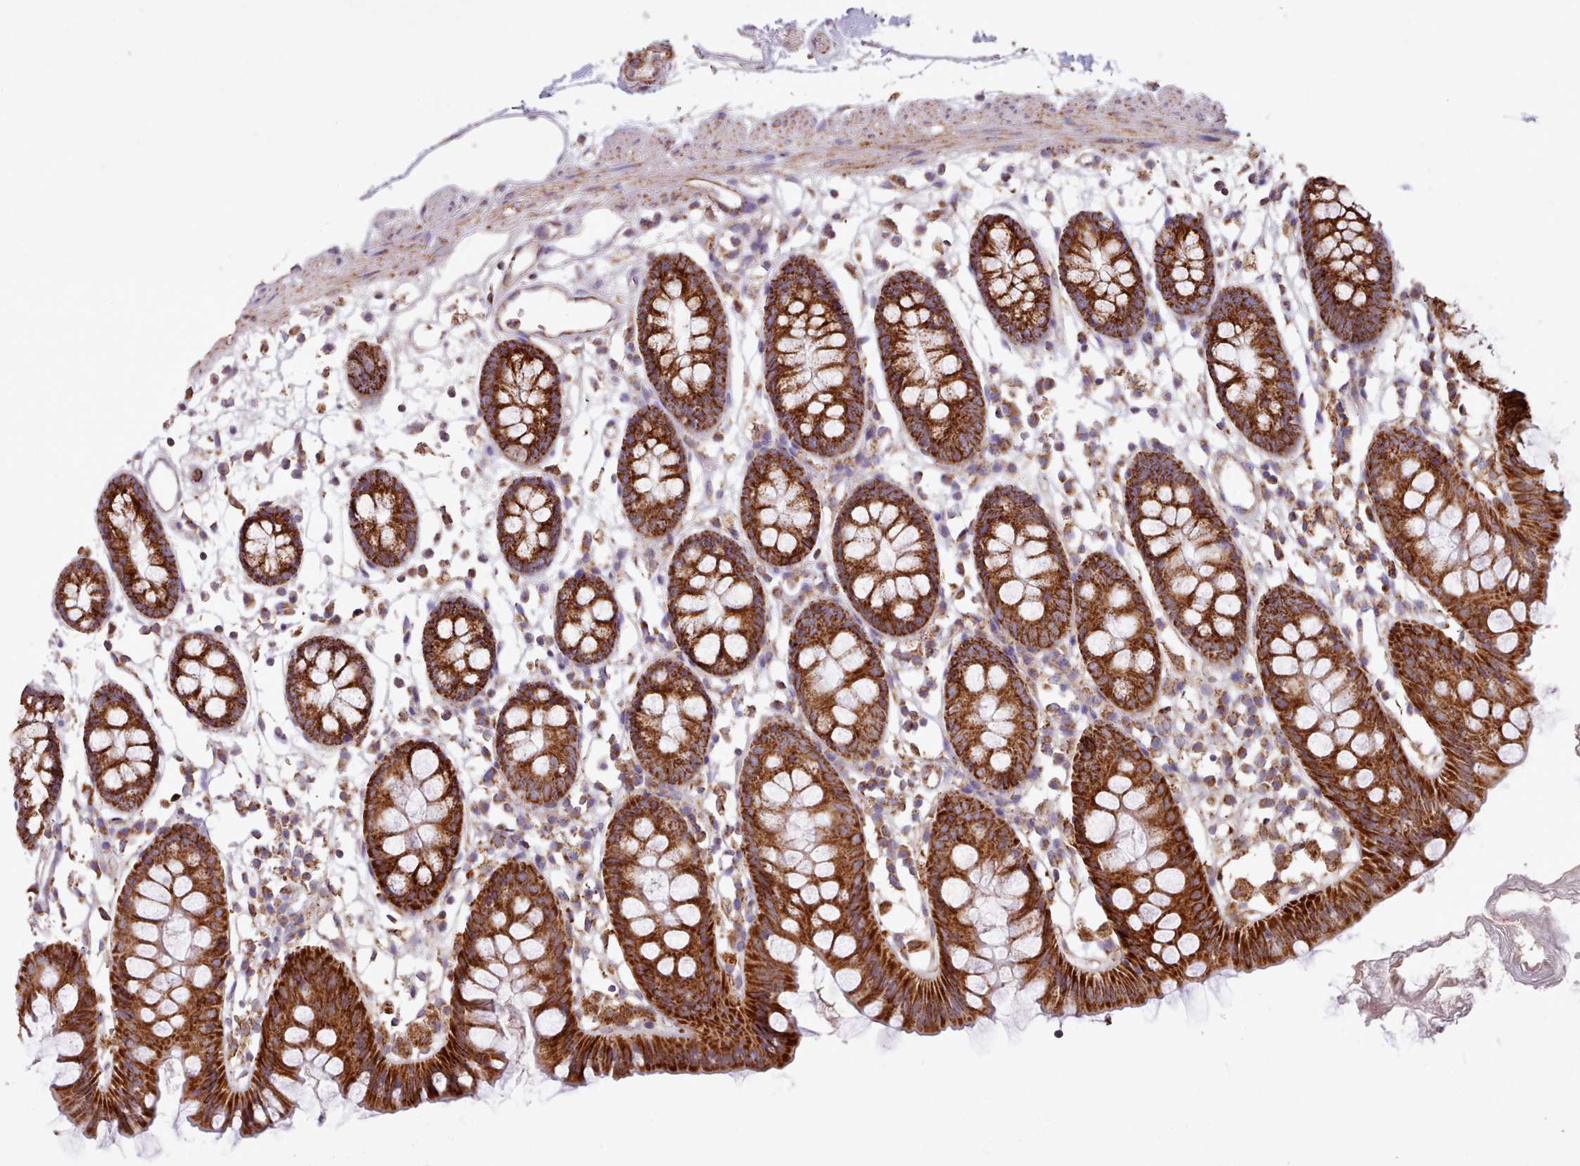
{"staining": {"intensity": "moderate", "quantity": ">75%", "location": "cytoplasmic/membranous"}, "tissue": "colon", "cell_type": "Endothelial cells", "image_type": "normal", "snomed": [{"axis": "morphology", "description": "Normal tissue, NOS"}, {"axis": "topography", "description": "Colon"}], "caption": "Immunohistochemistry staining of benign colon, which shows medium levels of moderate cytoplasmic/membranous staining in approximately >75% of endothelial cells indicating moderate cytoplasmic/membranous protein positivity. The staining was performed using DAB (3,3'-diaminobenzidine) (brown) for protein detection and nuclei were counterstained in hematoxylin (blue).", "gene": "HSDL2", "patient": {"sex": "female", "age": 84}}